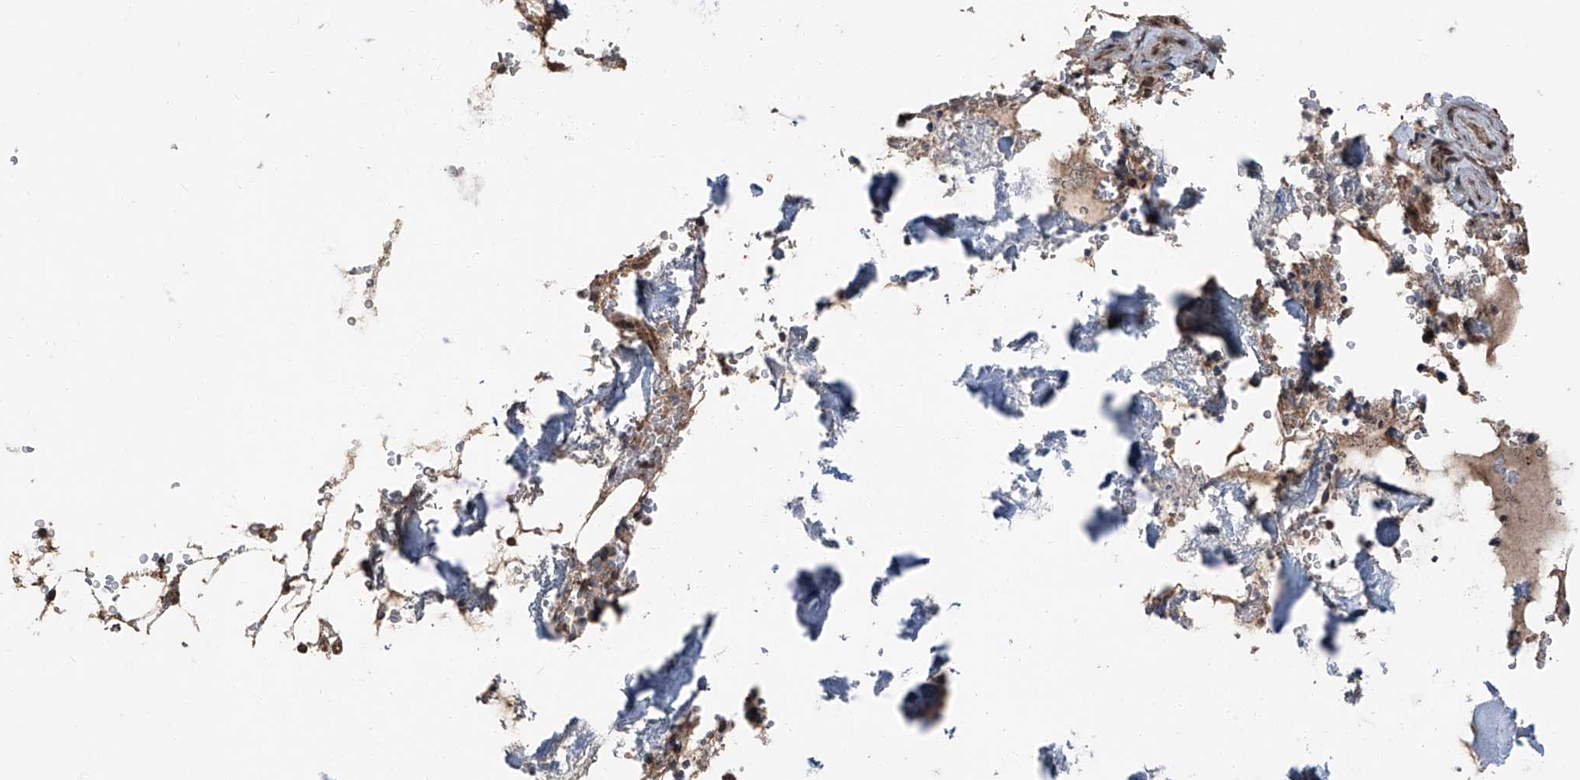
{"staining": {"intensity": "moderate", "quantity": "25%-75%", "location": "cytoplasmic/membranous"}, "tissue": "bone marrow", "cell_type": "Hematopoietic cells", "image_type": "normal", "snomed": [{"axis": "morphology", "description": "Normal tissue, NOS"}, {"axis": "topography", "description": "Bone marrow"}], "caption": "Moderate cytoplasmic/membranous expression is seen in about 25%-75% of hematopoietic cells in benign bone marrow. (DAB IHC with brightfield microscopy, high magnification).", "gene": "LIMK1", "patient": {"sex": "male", "age": 70}}